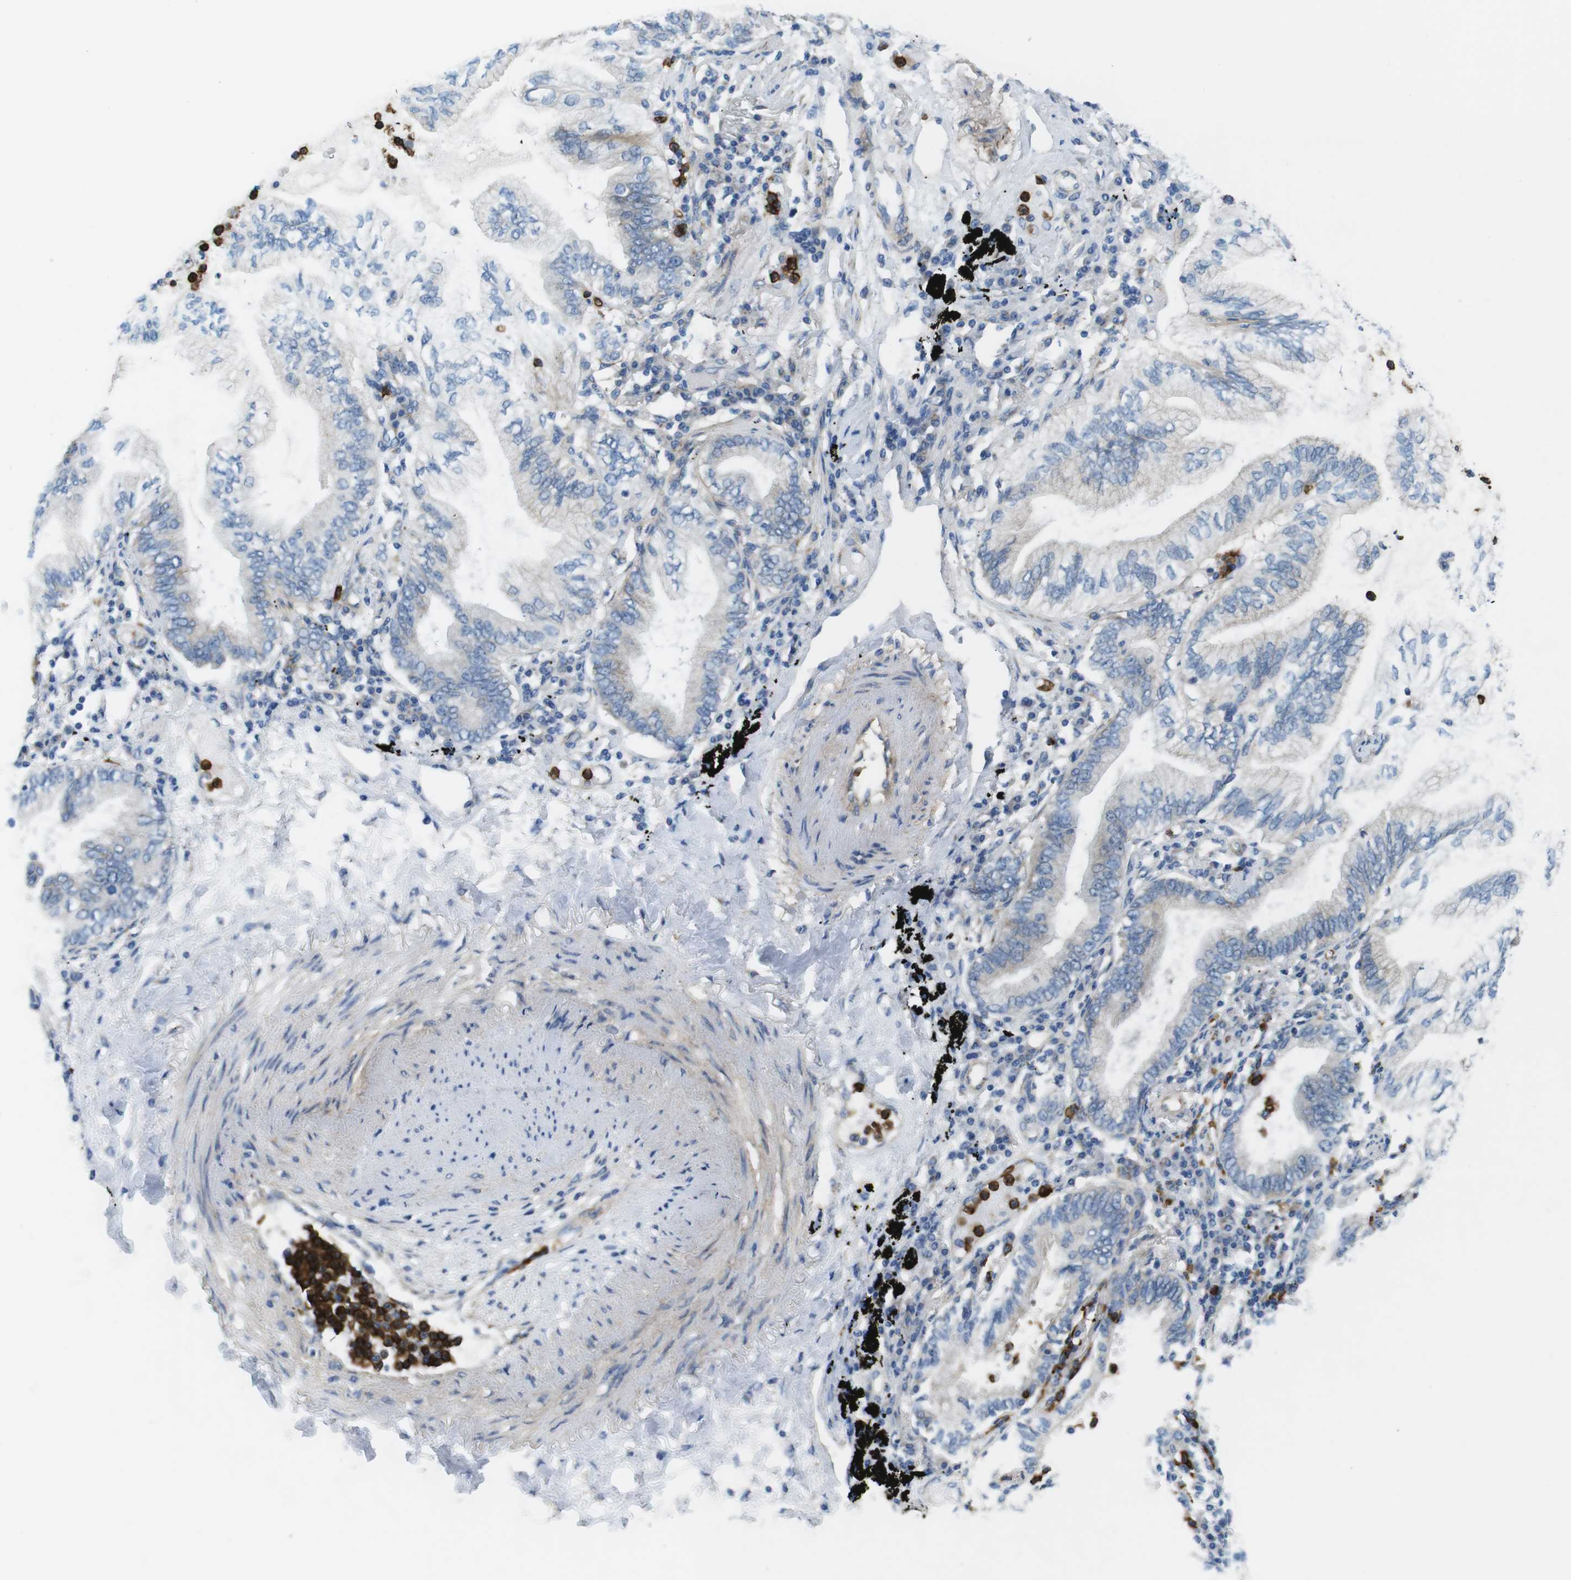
{"staining": {"intensity": "negative", "quantity": "none", "location": "none"}, "tissue": "lung cancer", "cell_type": "Tumor cells", "image_type": "cancer", "snomed": [{"axis": "morphology", "description": "Normal tissue, NOS"}, {"axis": "morphology", "description": "Adenocarcinoma, NOS"}, {"axis": "topography", "description": "Bronchus"}, {"axis": "topography", "description": "Lung"}], "caption": "High magnification brightfield microscopy of adenocarcinoma (lung) stained with DAB (3,3'-diaminobenzidine) (brown) and counterstained with hematoxylin (blue): tumor cells show no significant positivity.", "gene": "EMP2", "patient": {"sex": "female", "age": 70}}